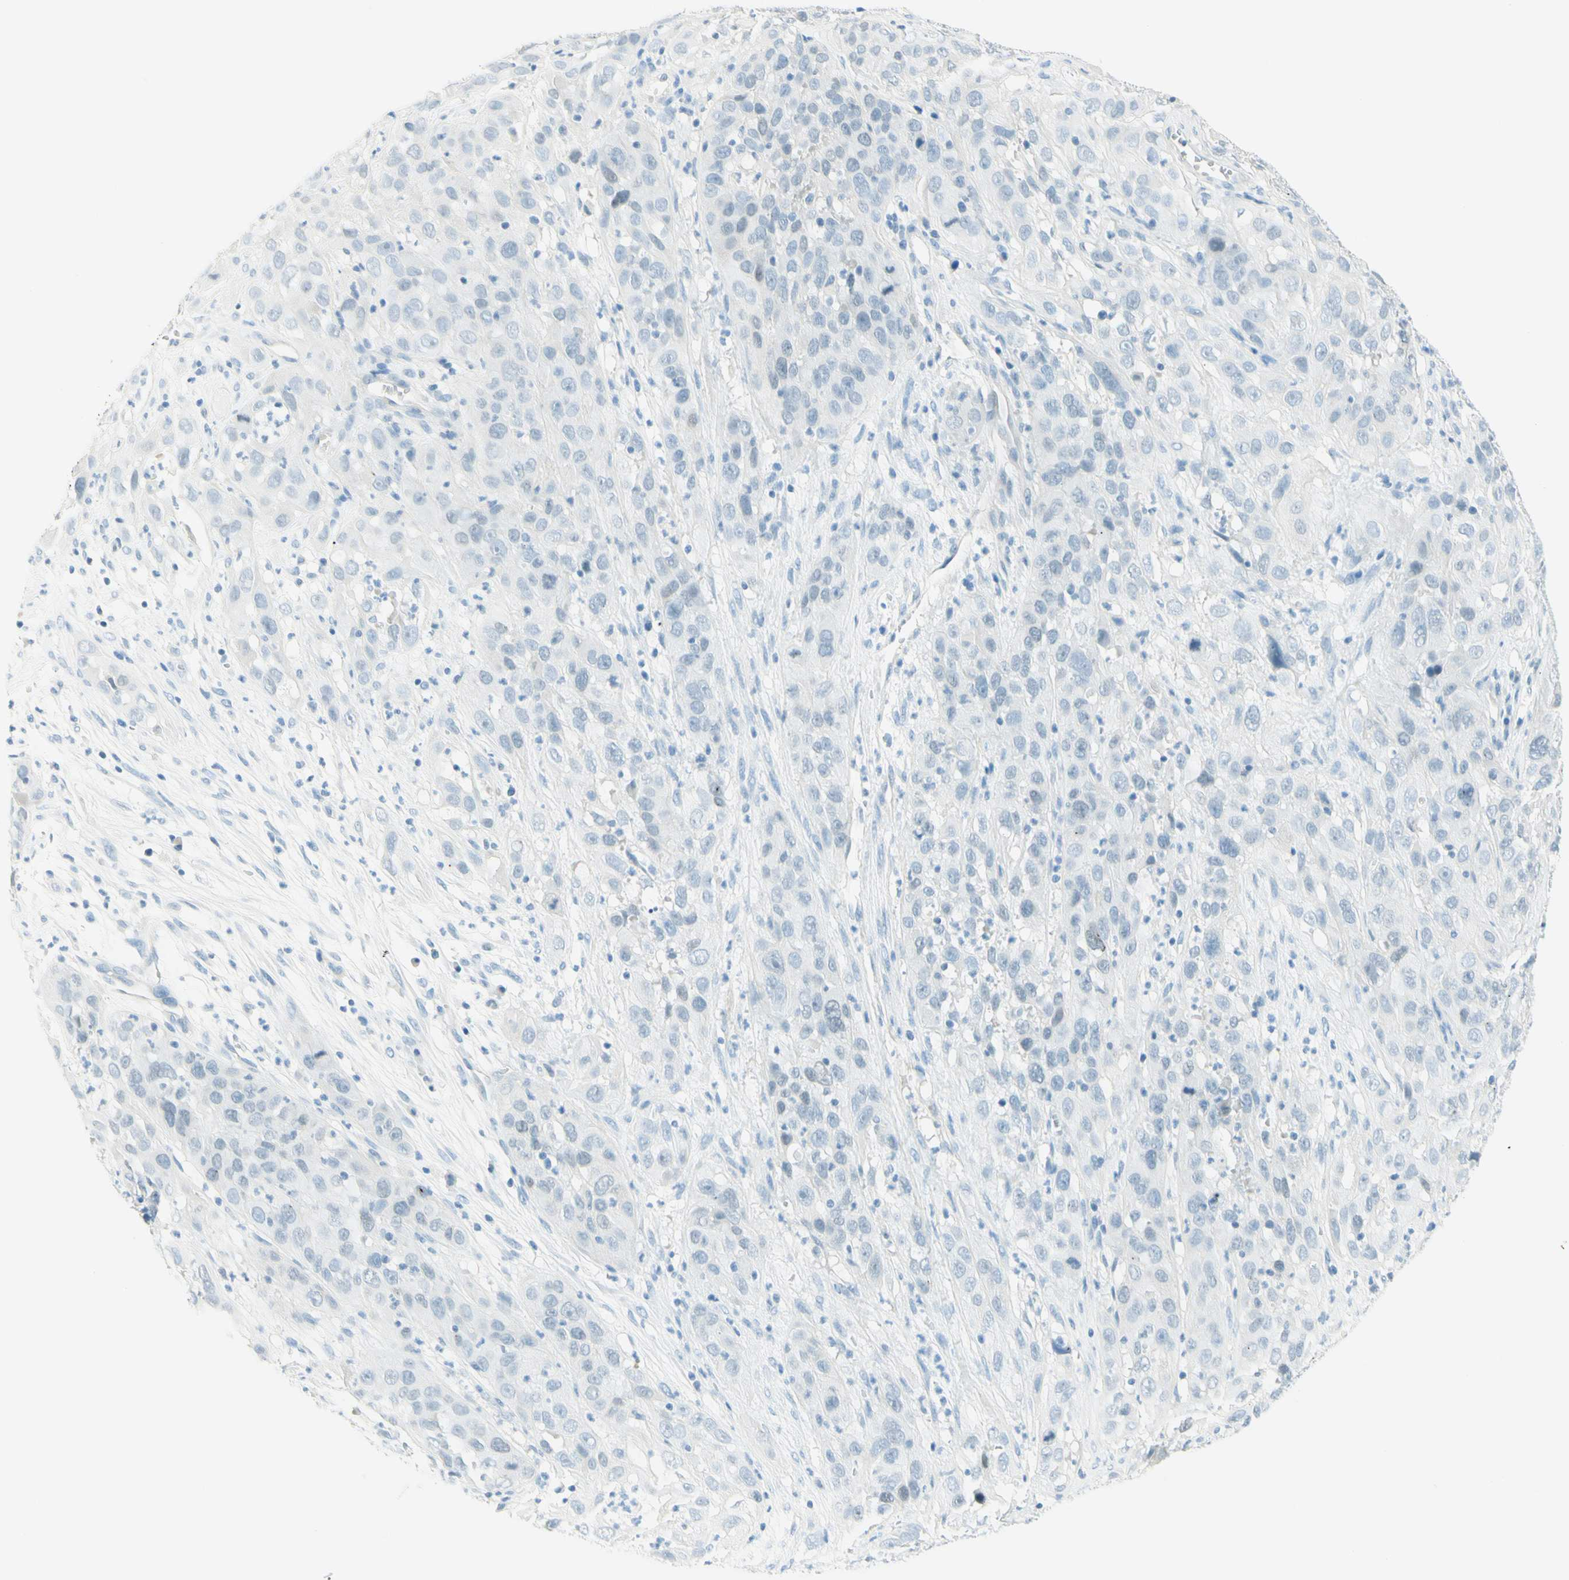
{"staining": {"intensity": "negative", "quantity": "none", "location": "none"}, "tissue": "cervical cancer", "cell_type": "Tumor cells", "image_type": "cancer", "snomed": [{"axis": "morphology", "description": "Squamous cell carcinoma, NOS"}, {"axis": "topography", "description": "Cervix"}], "caption": "Immunohistochemical staining of human cervical cancer (squamous cell carcinoma) displays no significant staining in tumor cells.", "gene": "TMEM132D", "patient": {"sex": "female", "age": 32}}